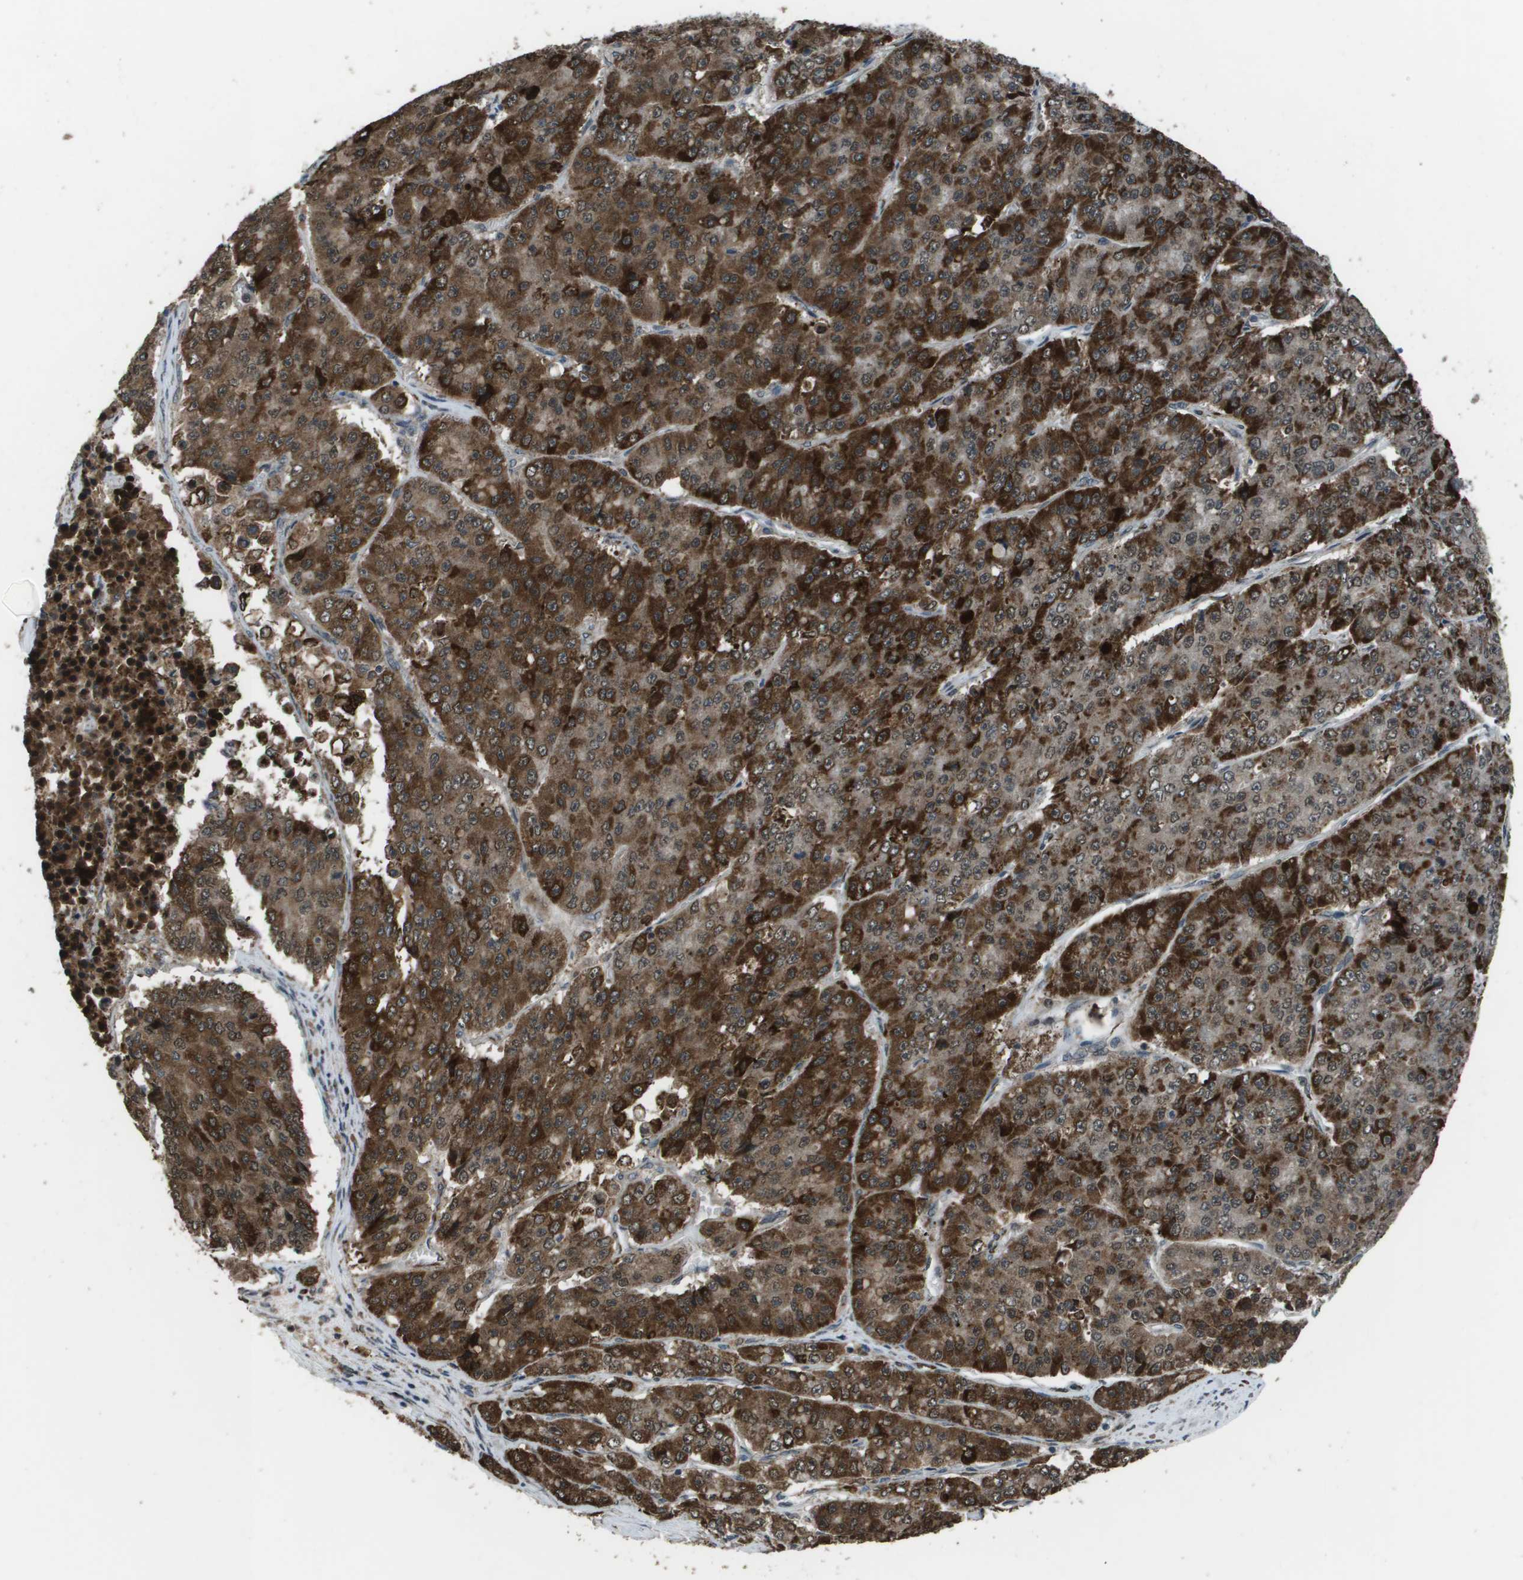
{"staining": {"intensity": "strong", "quantity": ">75%", "location": "cytoplasmic/membranous"}, "tissue": "pancreatic cancer", "cell_type": "Tumor cells", "image_type": "cancer", "snomed": [{"axis": "morphology", "description": "Adenocarcinoma, NOS"}, {"axis": "topography", "description": "Pancreas"}], "caption": "Pancreatic cancer stained with IHC exhibits strong cytoplasmic/membranous expression in approximately >75% of tumor cells.", "gene": "GOSR2", "patient": {"sex": "male", "age": 50}}